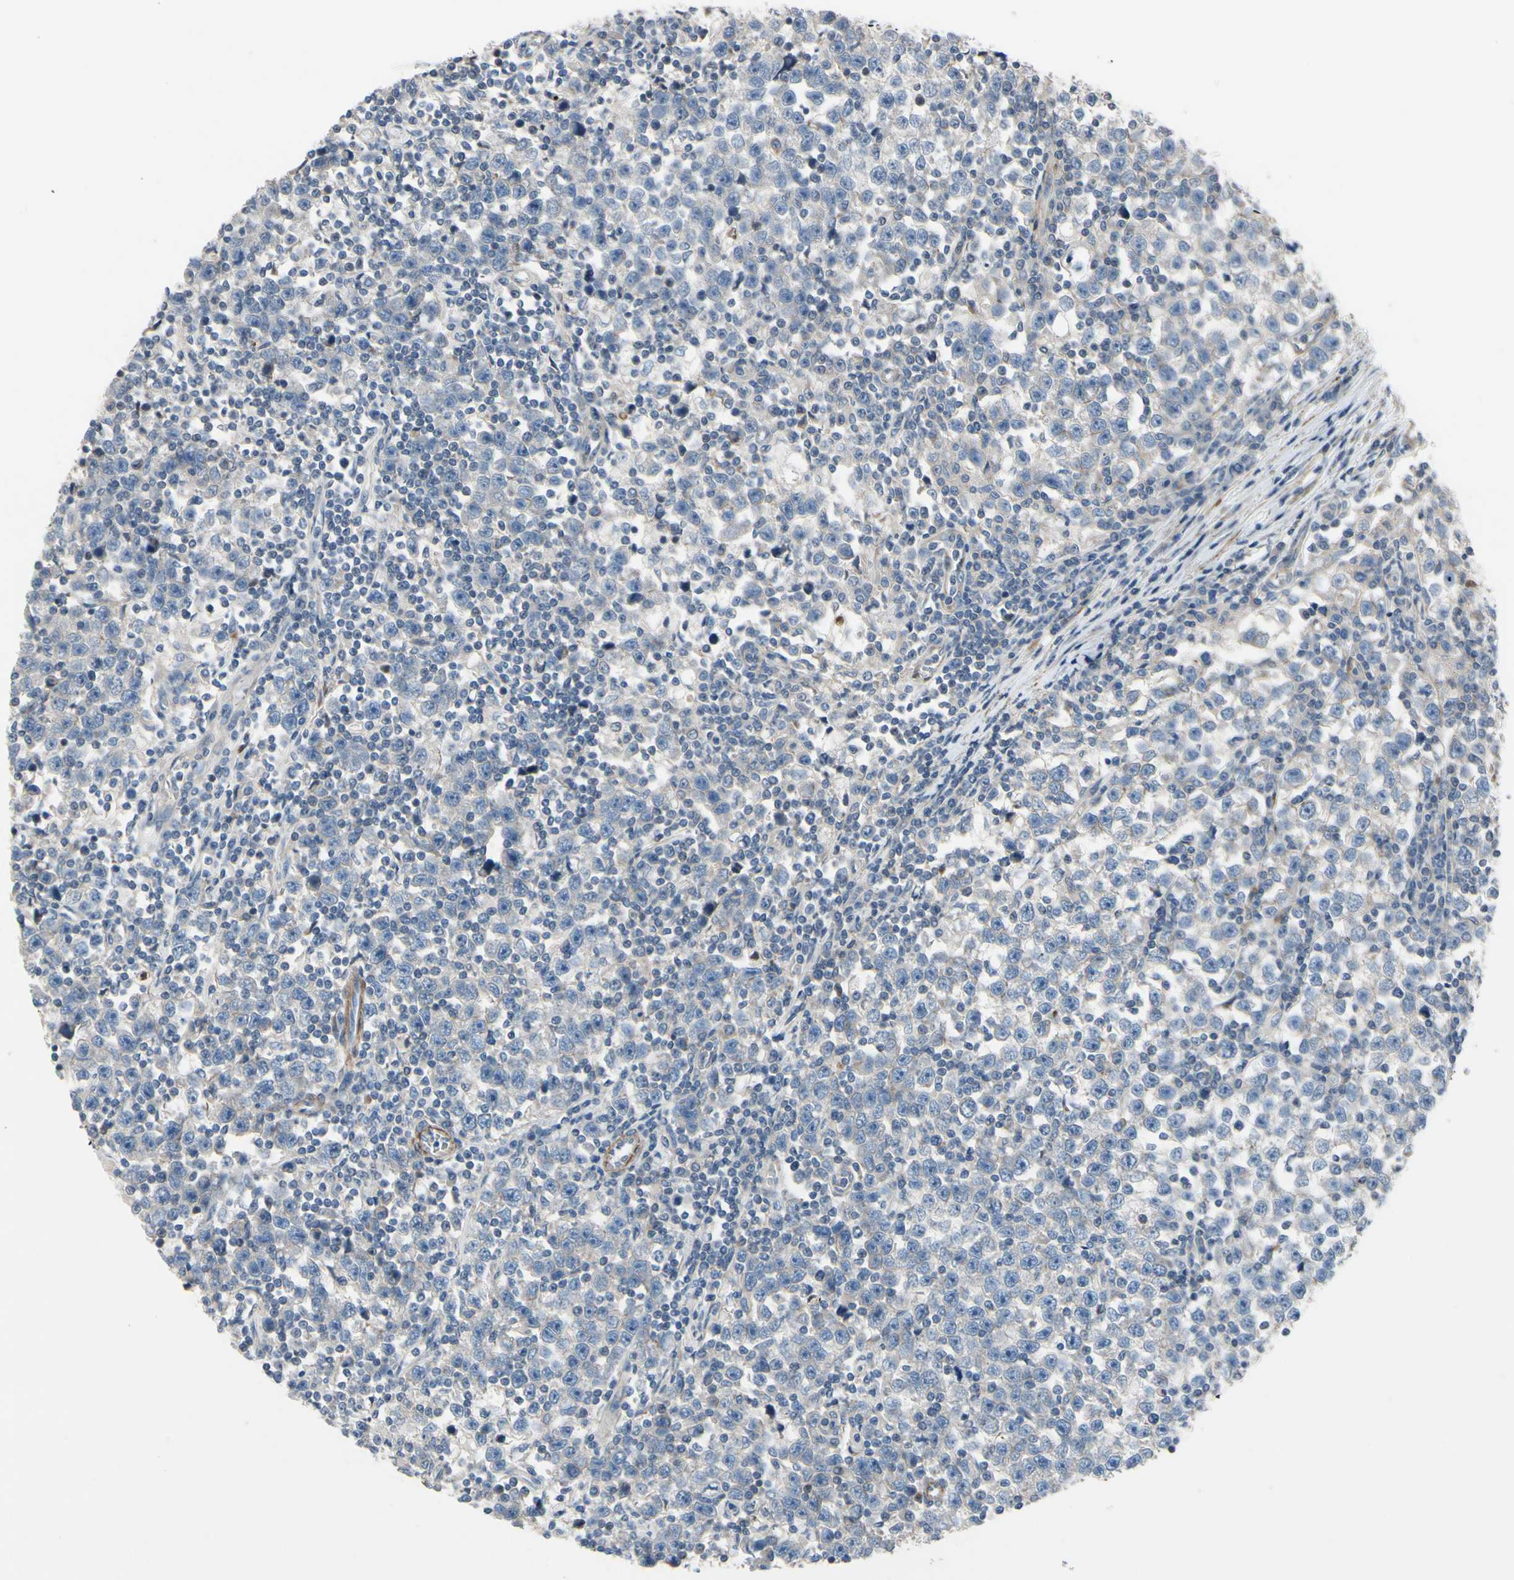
{"staining": {"intensity": "negative", "quantity": "none", "location": "none"}, "tissue": "testis cancer", "cell_type": "Tumor cells", "image_type": "cancer", "snomed": [{"axis": "morphology", "description": "Seminoma, NOS"}, {"axis": "topography", "description": "Testis"}], "caption": "Seminoma (testis) stained for a protein using immunohistochemistry displays no expression tumor cells.", "gene": "TPM1", "patient": {"sex": "male", "age": 43}}